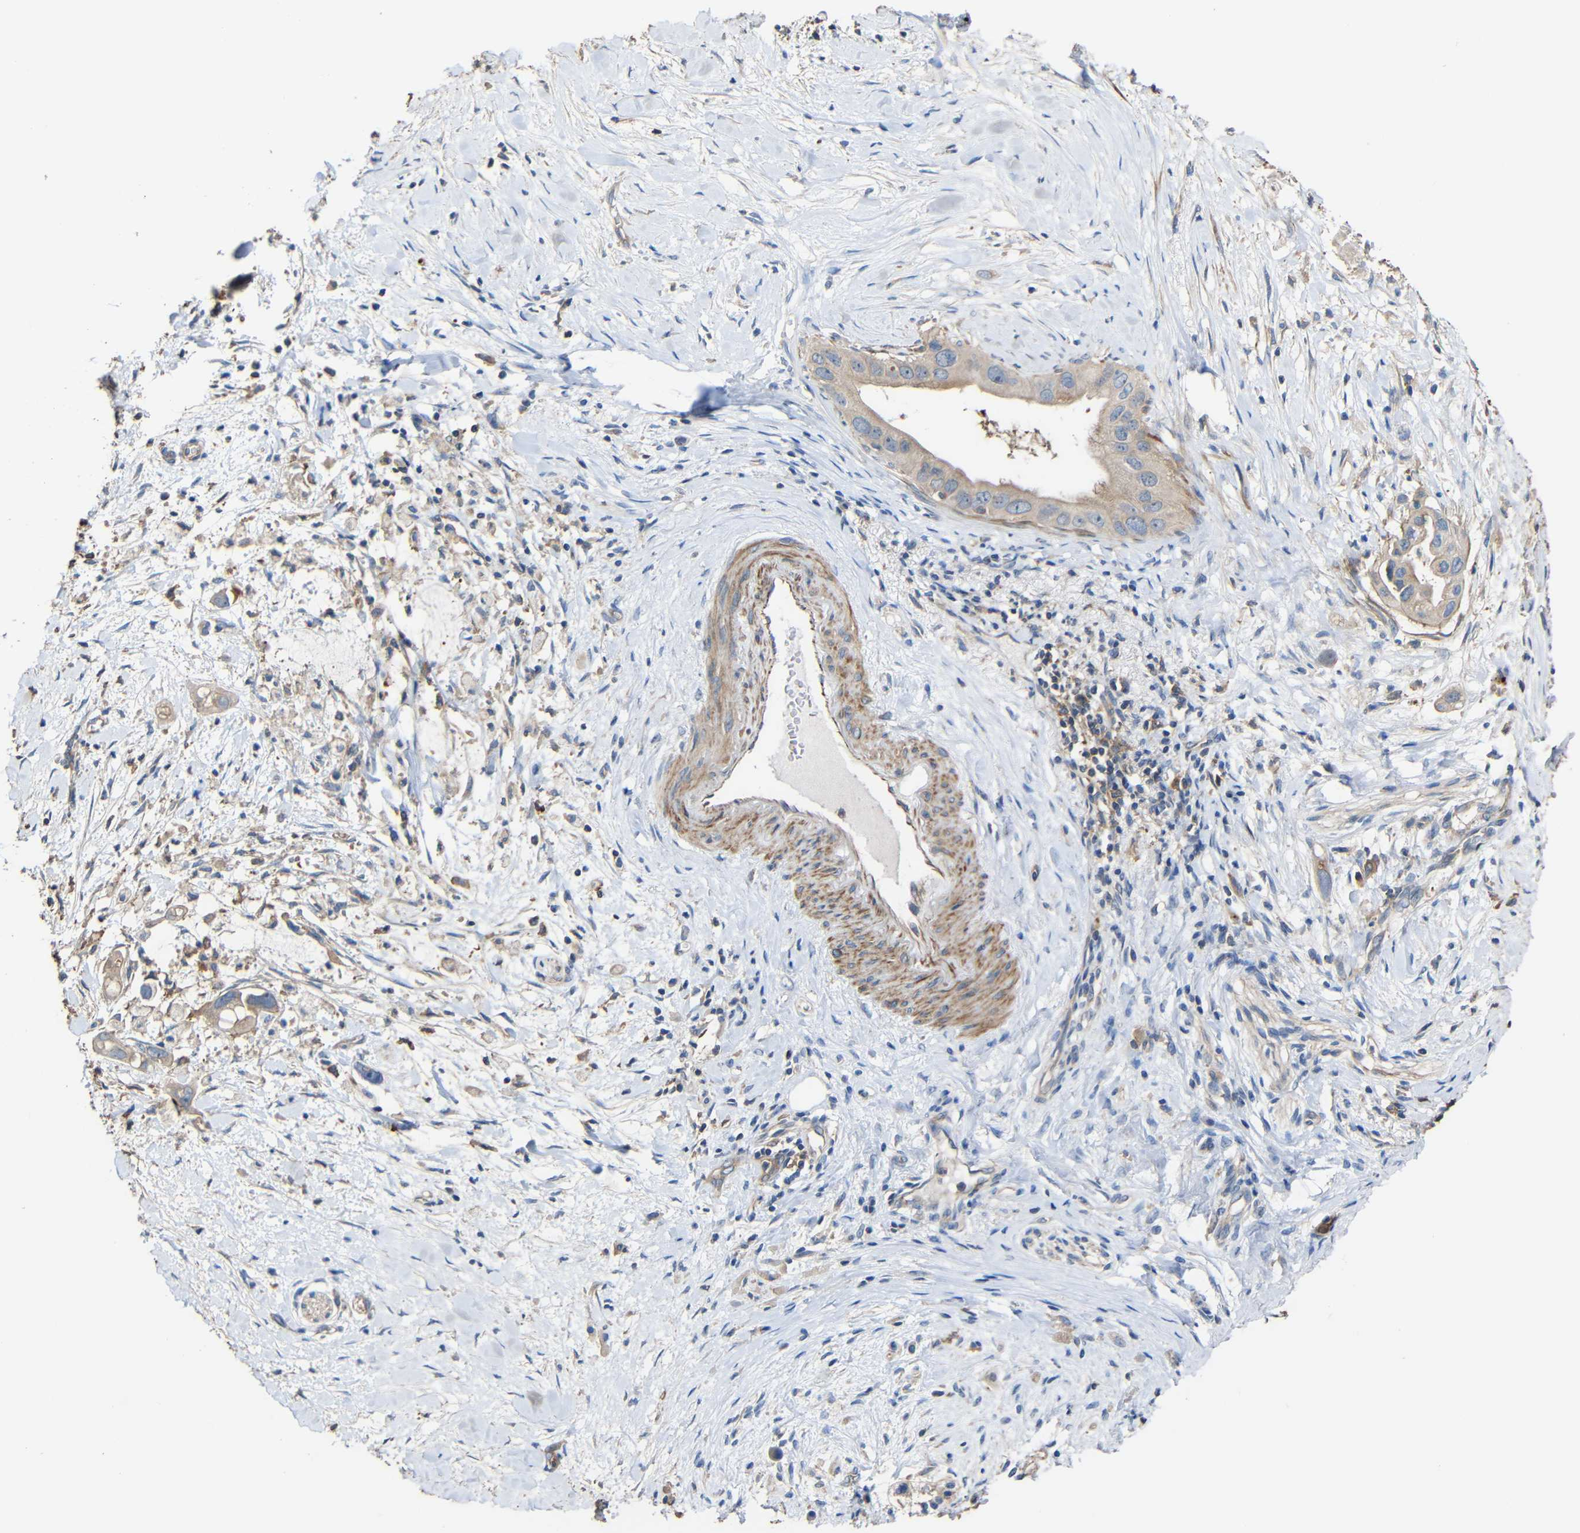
{"staining": {"intensity": "weak", "quantity": "25%-75%", "location": "cytoplasmic/membranous"}, "tissue": "pancreatic cancer", "cell_type": "Tumor cells", "image_type": "cancer", "snomed": [{"axis": "morphology", "description": "Adenocarcinoma, NOS"}, {"axis": "topography", "description": "Pancreas"}], "caption": "Protein positivity by IHC reveals weak cytoplasmic/membranous staining in approximately 25%-75% of tumor cells in adenocarcinoma (pancreatic).", "gene": "RHOT2", "patient": {"sex": "male", "age": 55}}